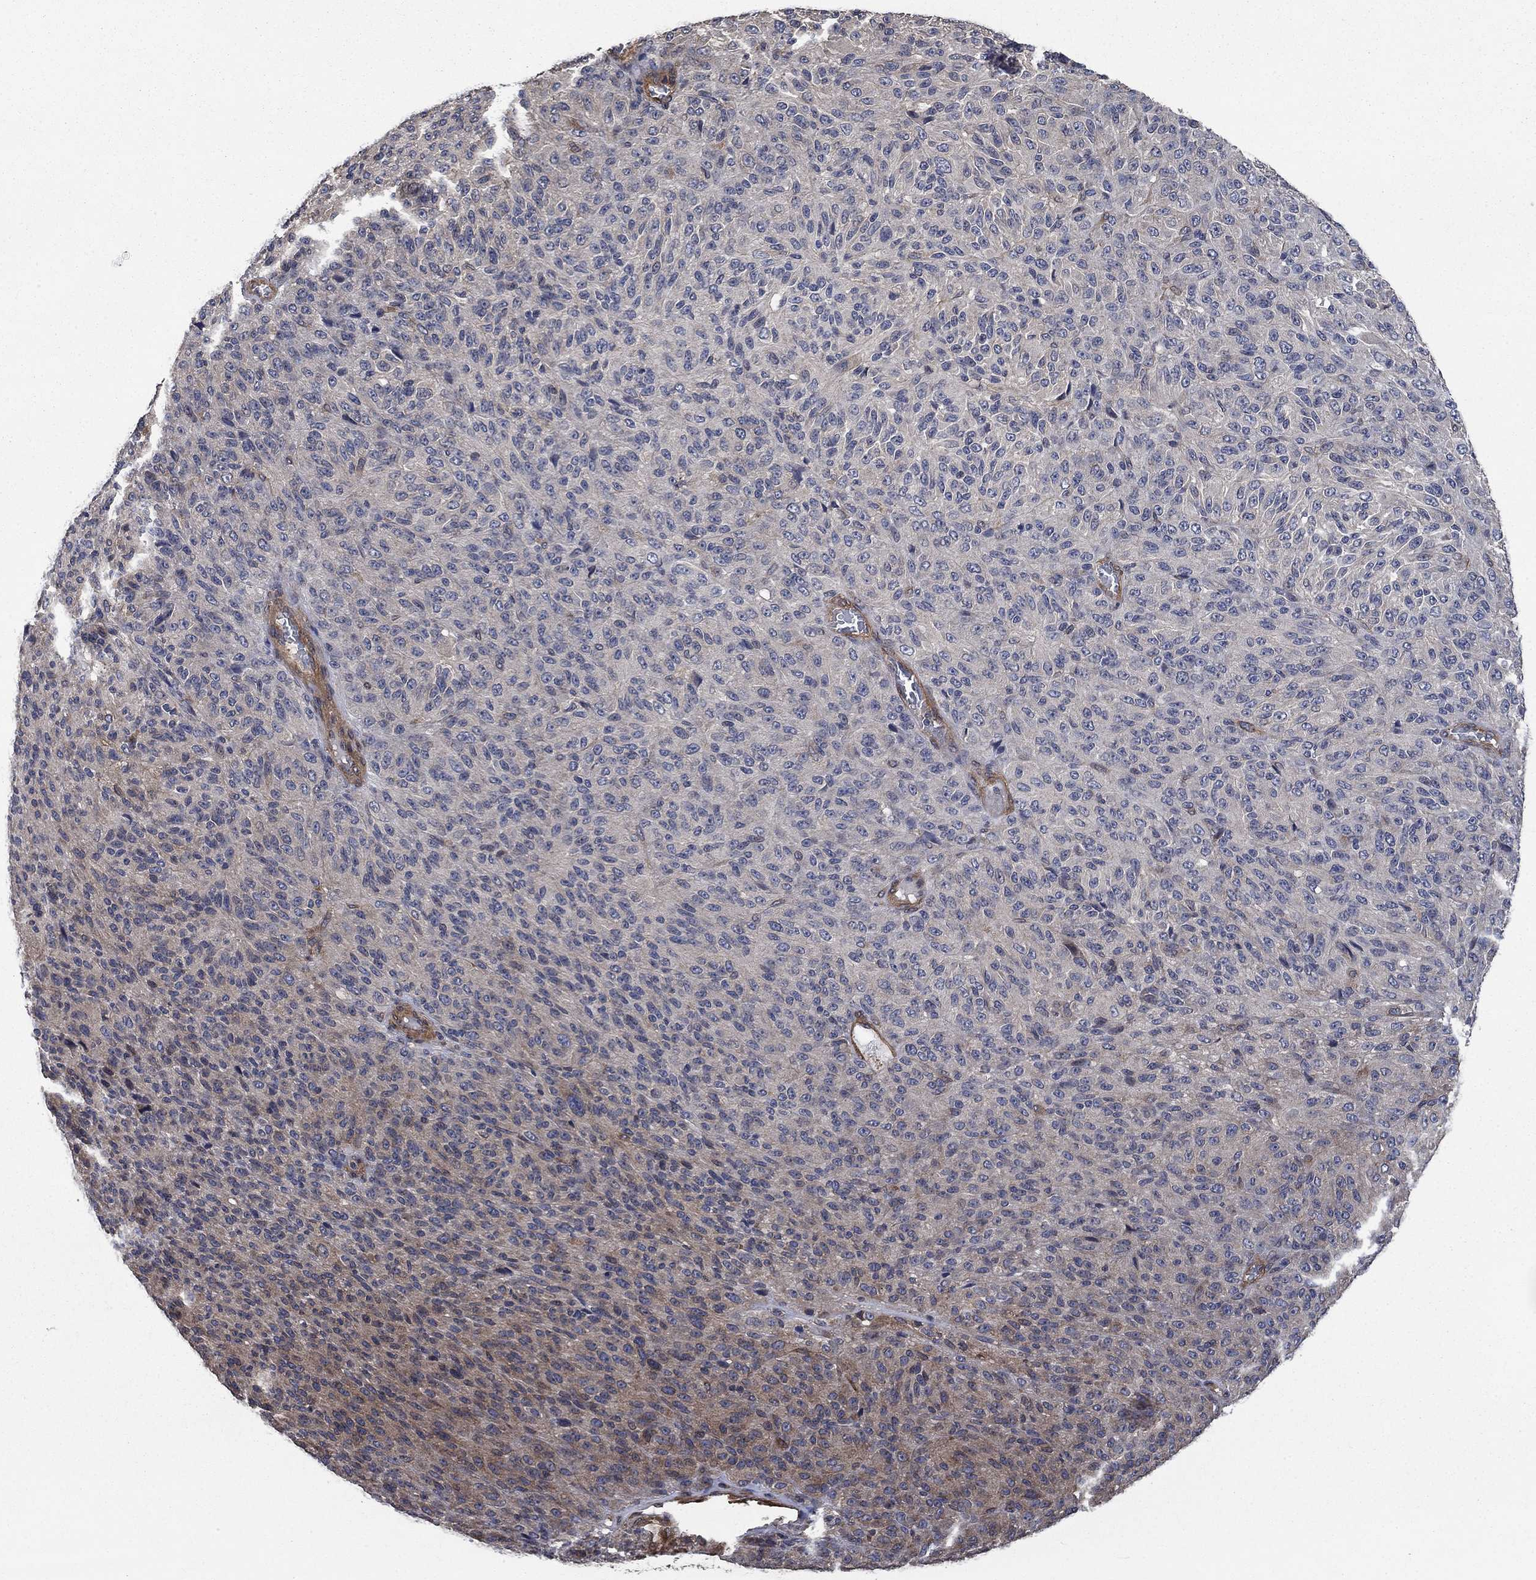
{"staining": {"intensity": "moderate", "quantity": "<25%", "location": "cytoplasmic/membranous"}, "tissue": "melanoma", "cell_type": "Tumor cells", "image_type": "cancer", "snomed": [{"axis": "morphology", "description": "Malignant melanoma, Metastatic site"}, {"axis": "topography", "description": "Brain"}], "caption": "Moderate cytoplasmic/membranous protein staining is present in about <25% of tumor cells in melanoma. The staining was performed using DAB to visualize the protein expression in brown, while the nuclei were stained in blue with hematoxylin (Magnification: 20x).", "gene": "PDE3A", "patient": {"sex": "female", "age": 56}}